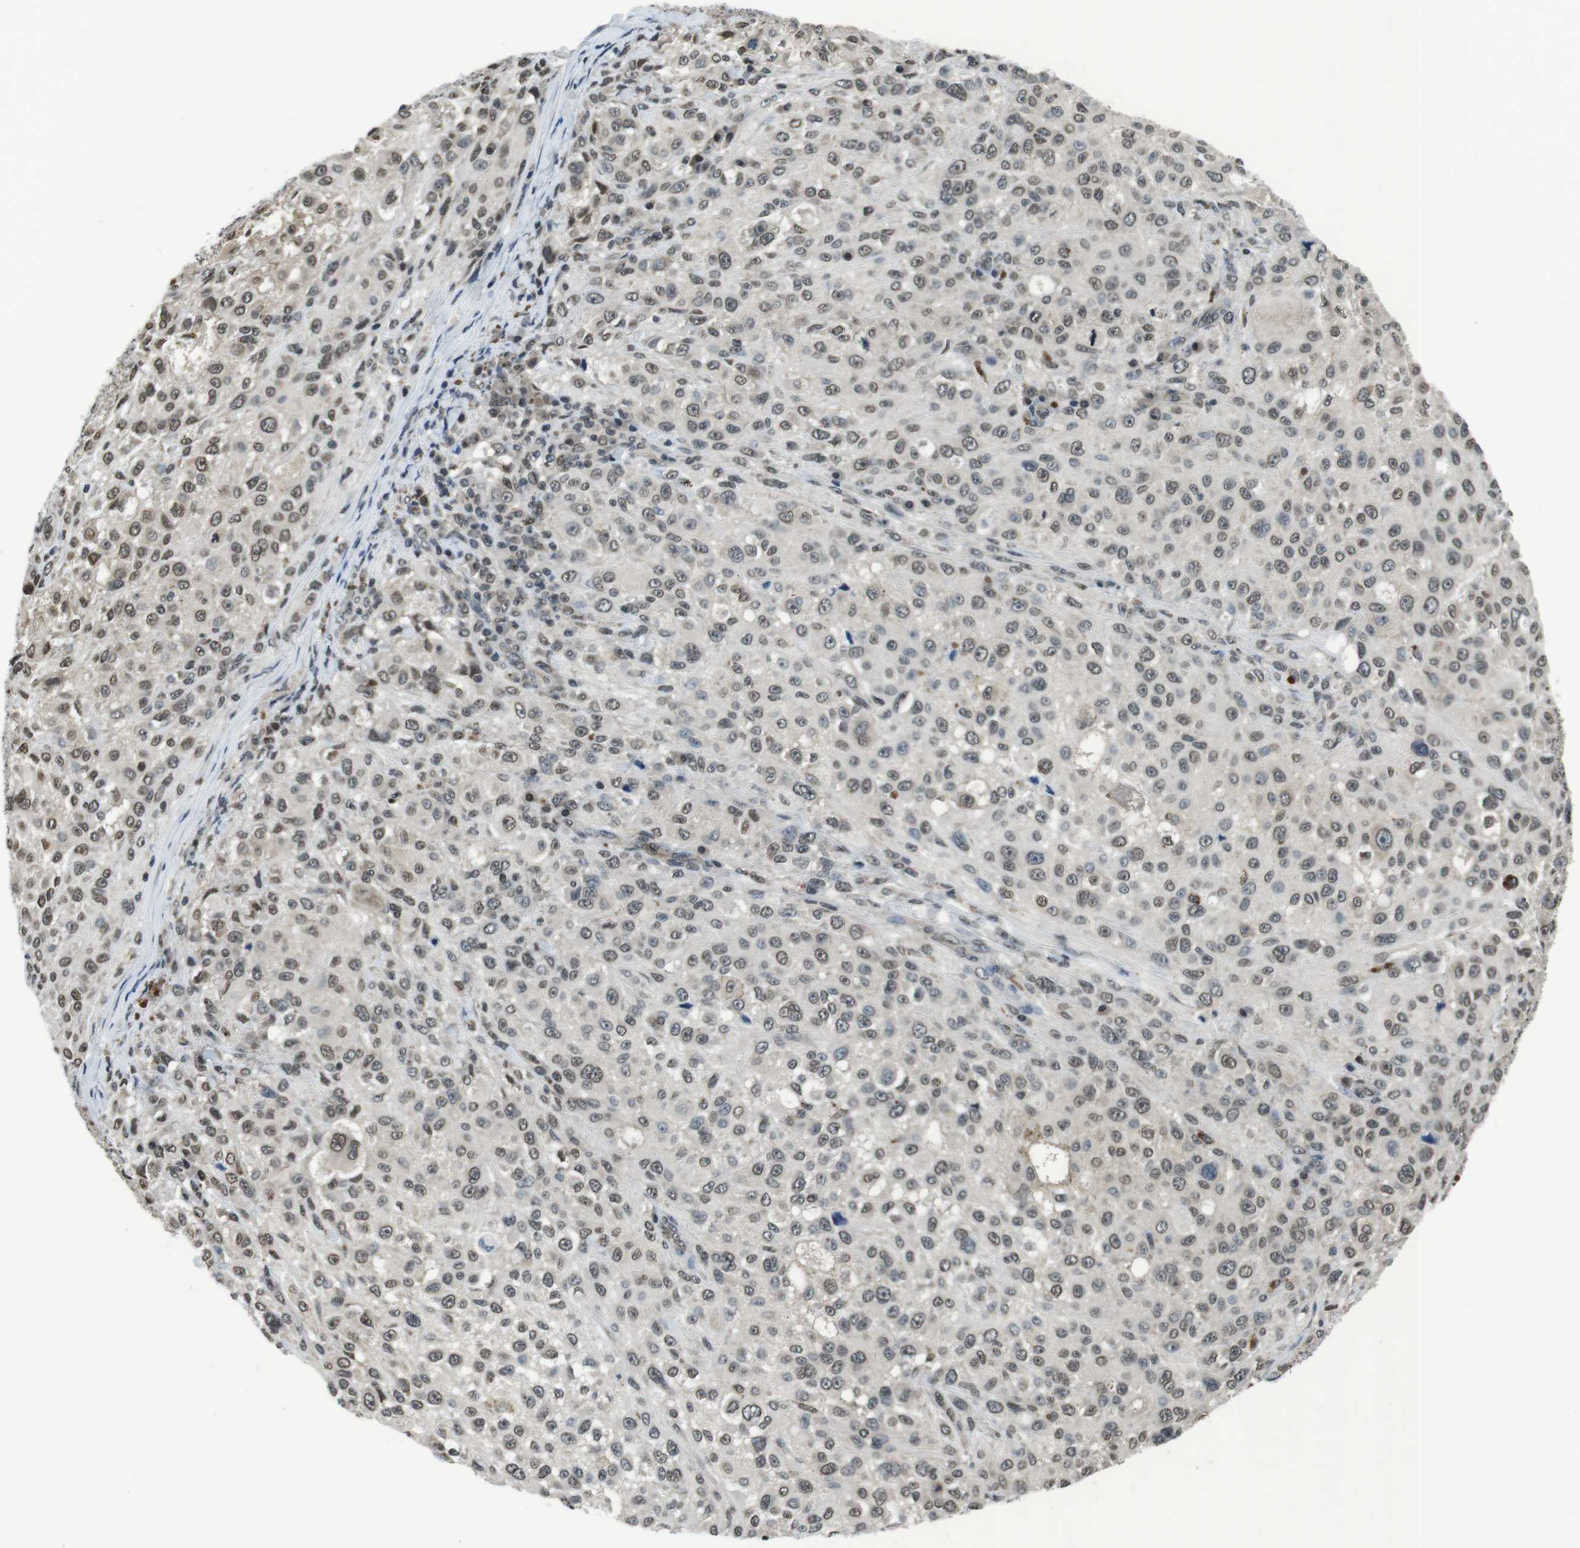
{"staining": {"intensity": "weak", "quantity": ">75%", "location": "nuclear"}, "tissue": "melanoma", "cell_type": "Tumor cells", "image_type": "cancer", "snomed": [{"axis": "morphology", "description": "Necrosis, NOS"}, {"axis": "morphology", "description": "Malignant melanoma, NOS"}, {"axis": "topography", "description": "Skin"}], "caption": "Immunohistochemistry photomicrograph of neoplastic tissue: human melanoma stained using immunohistochemistry shows low levels of weak protein expression localized specifically in the nuclear of tumor cells, appearing as a nuclear brown color.", "gene": "NEK4", "patient": {"sex": "female", "age": 87}}